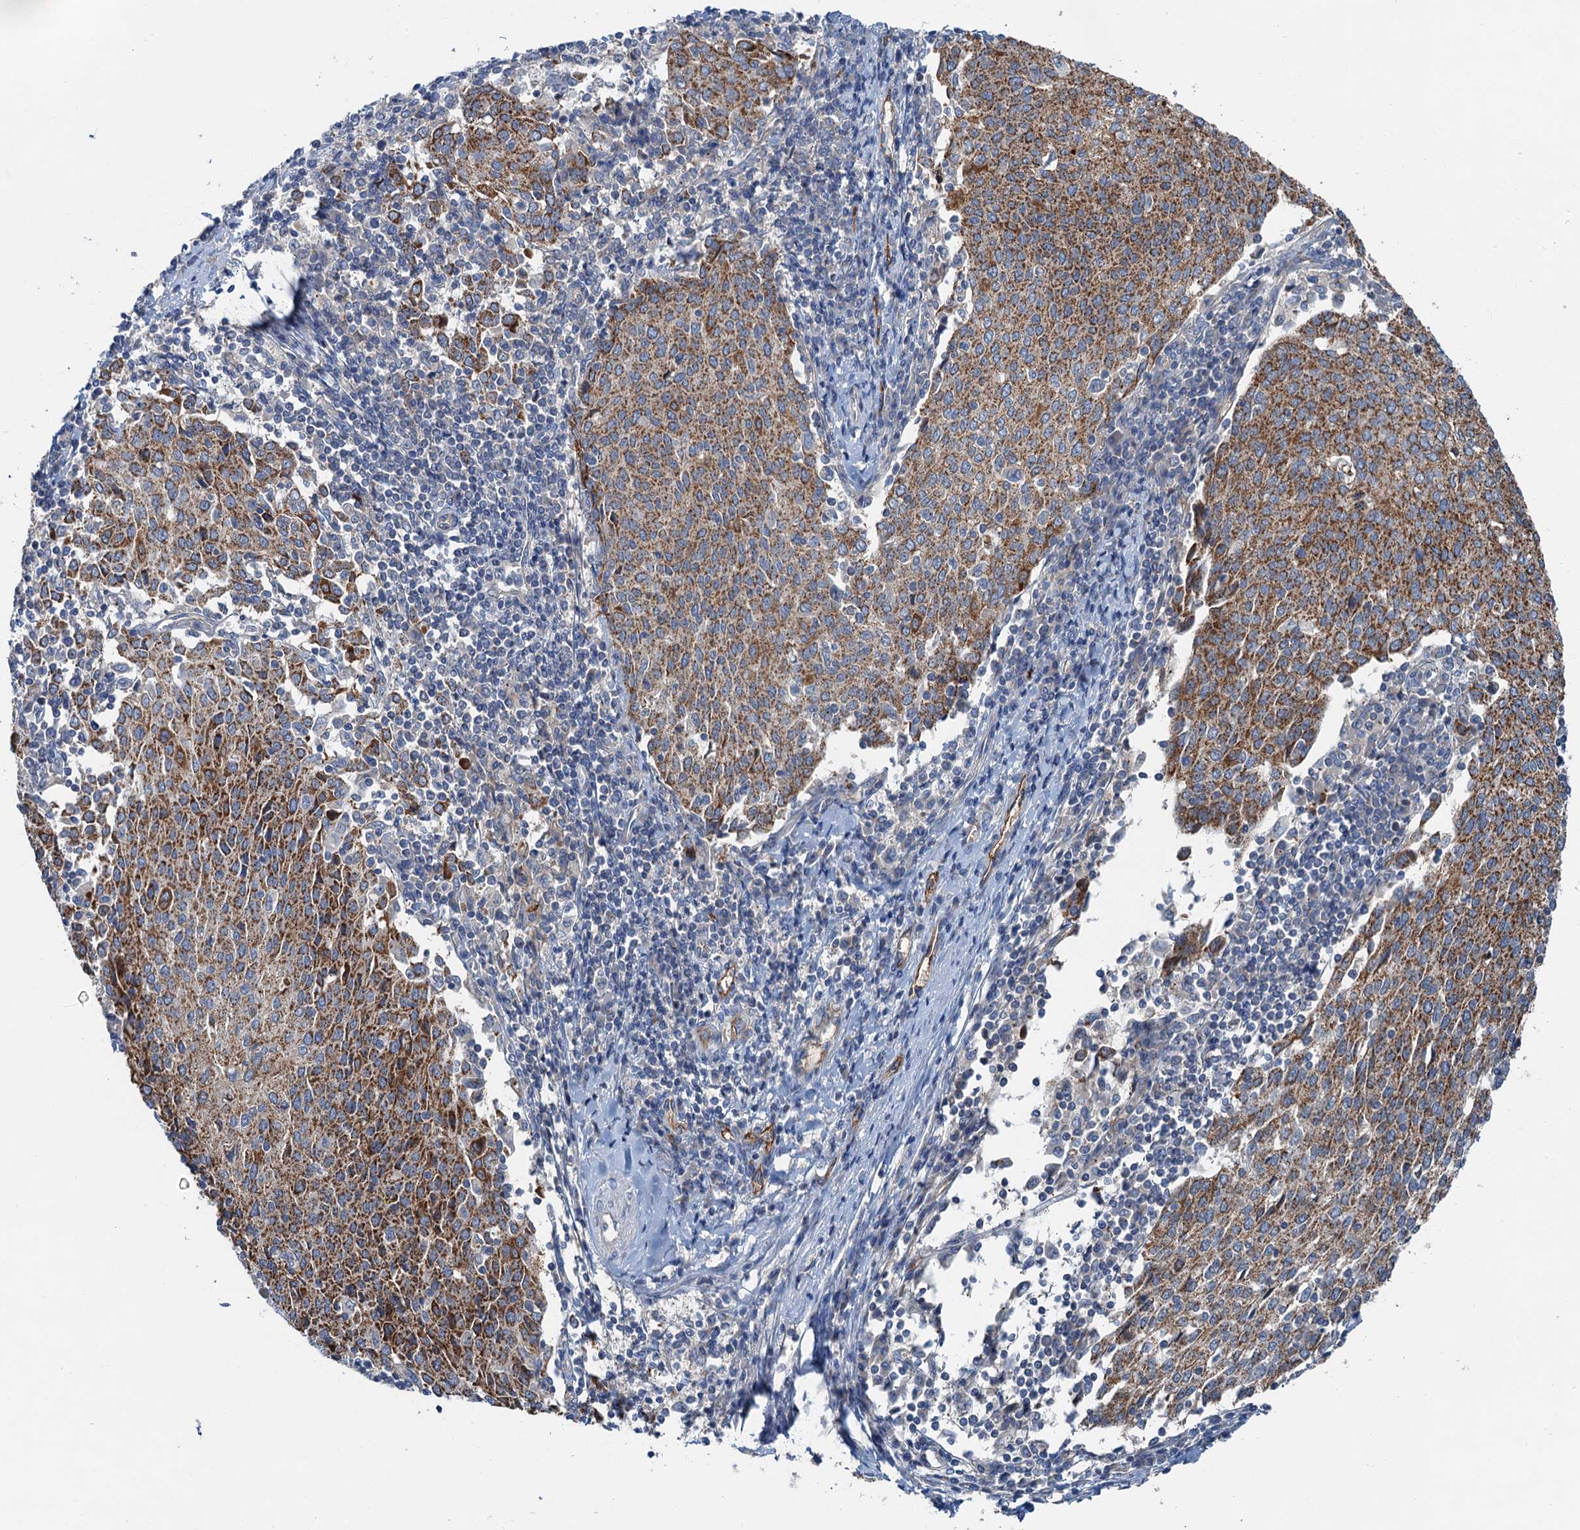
{"staining": {"intensity": "moderate", "quantity": ">75%", "location": "cytoplasmic/membranous"}, "tissue": "cervical cancer", "cell_type": "Tumor cells", "image_type": "cancer", "snomed": [{"axis": "morphology", "description": "Squamous cell carcinoma, NOS"}, {"axis": "topography", "description": "Cervix"}], "caption": "The photomicrograph shows immunohistochemical staining of cervical cancer (squamous cell carcinoma). There is moderate cytoplasmic/membranous expression is present in about >75% of tumor cells.", "gene": "ANKRD26", "patient": {"sex": "female", "age": 46}}